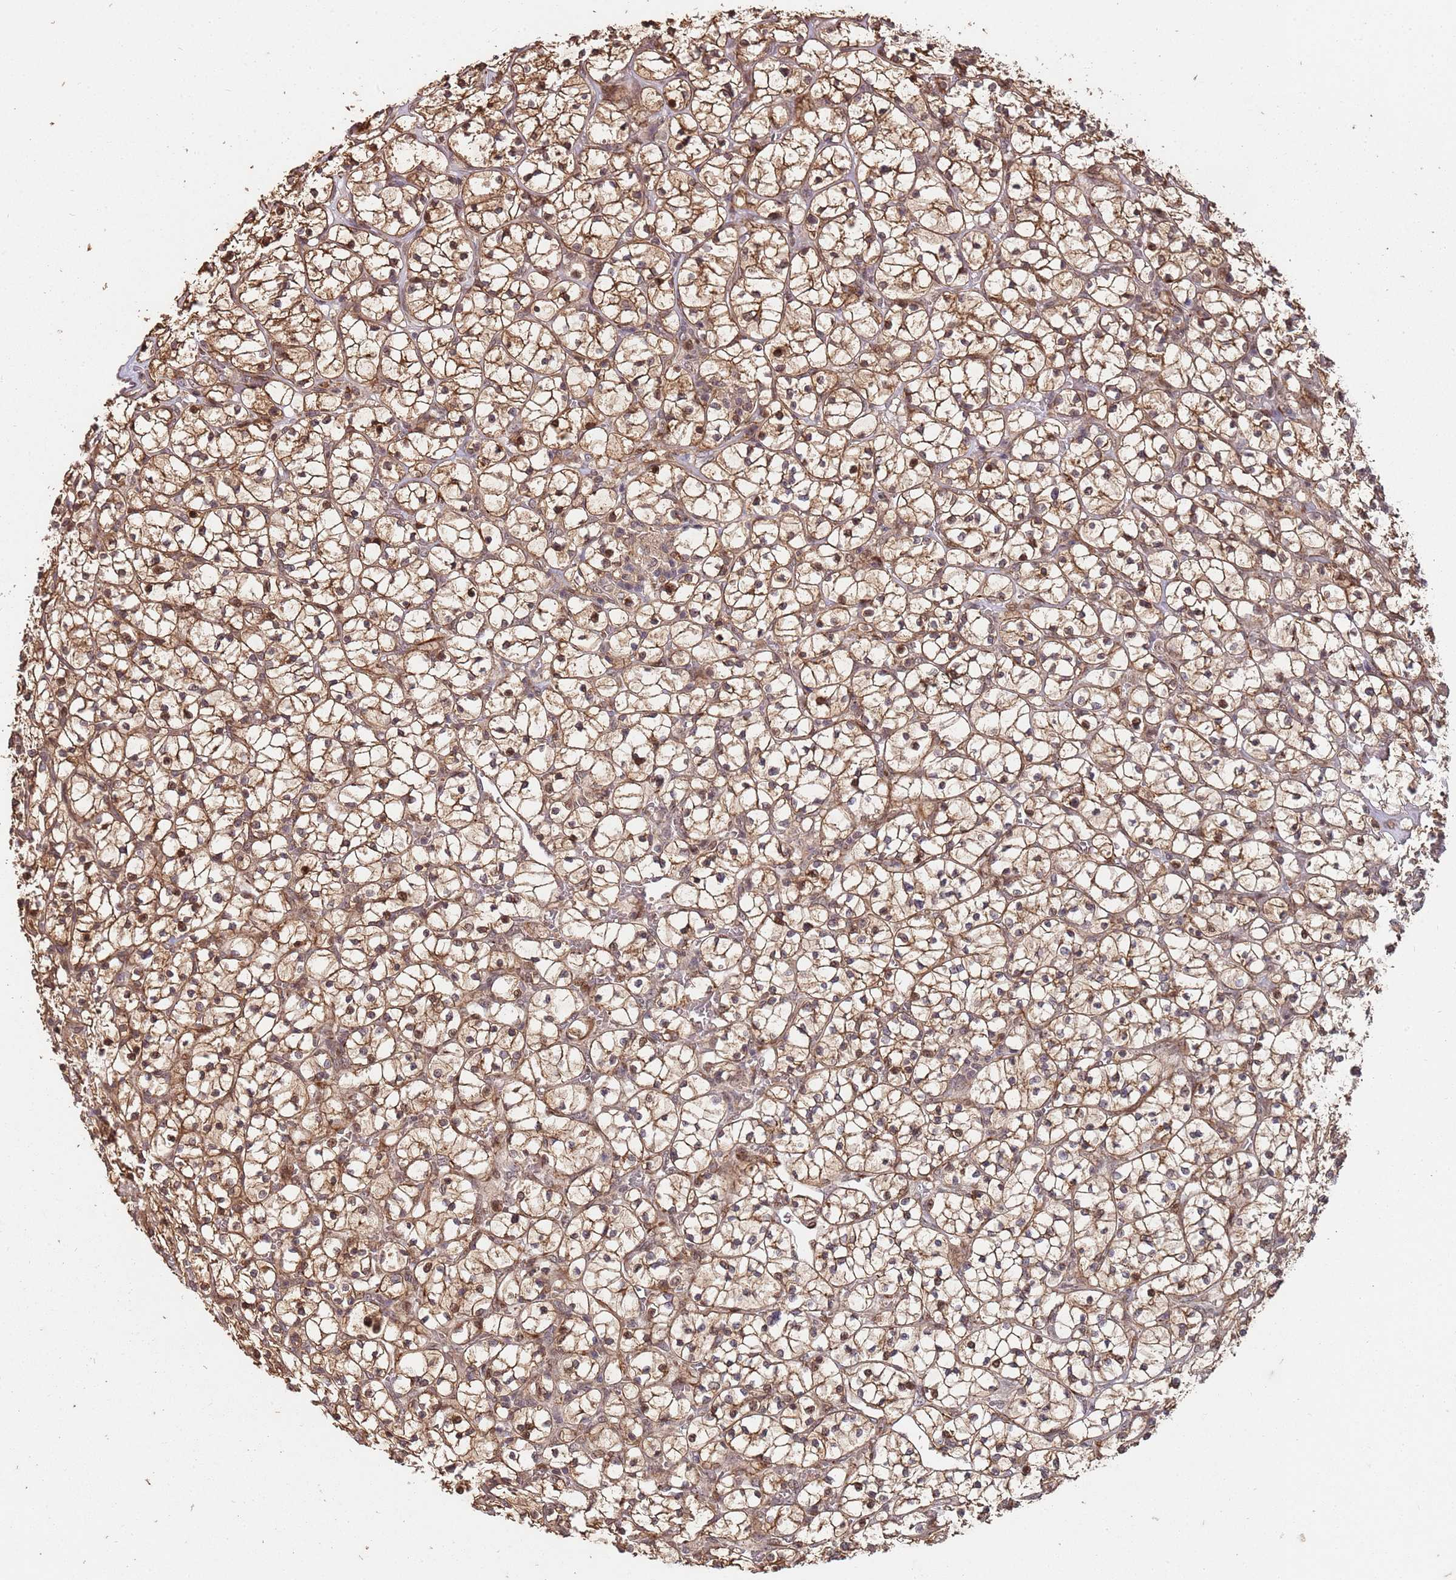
{"staining": {"intensity": "moderate", "quantity": ">75%", "location": "cytoplasmic/membranous"}, "tissue": "renal cancer", "cell_type": "Tumor cells", "image_type": "cancer", "snomed": [{"axis": "morphology", "description": "Adenocarcinoma, NOS"}, {"axis": "topography", "description": "Kidney"}], "caption": "A brown stain shows moderate cytoplasmic/membranous staining of a protein in renal cancer (adenocarcinoma) tumor cells. Nuclei are stained in blue.", "gene": "EDC3", "patient": {"sex": "female", "age": 64}}